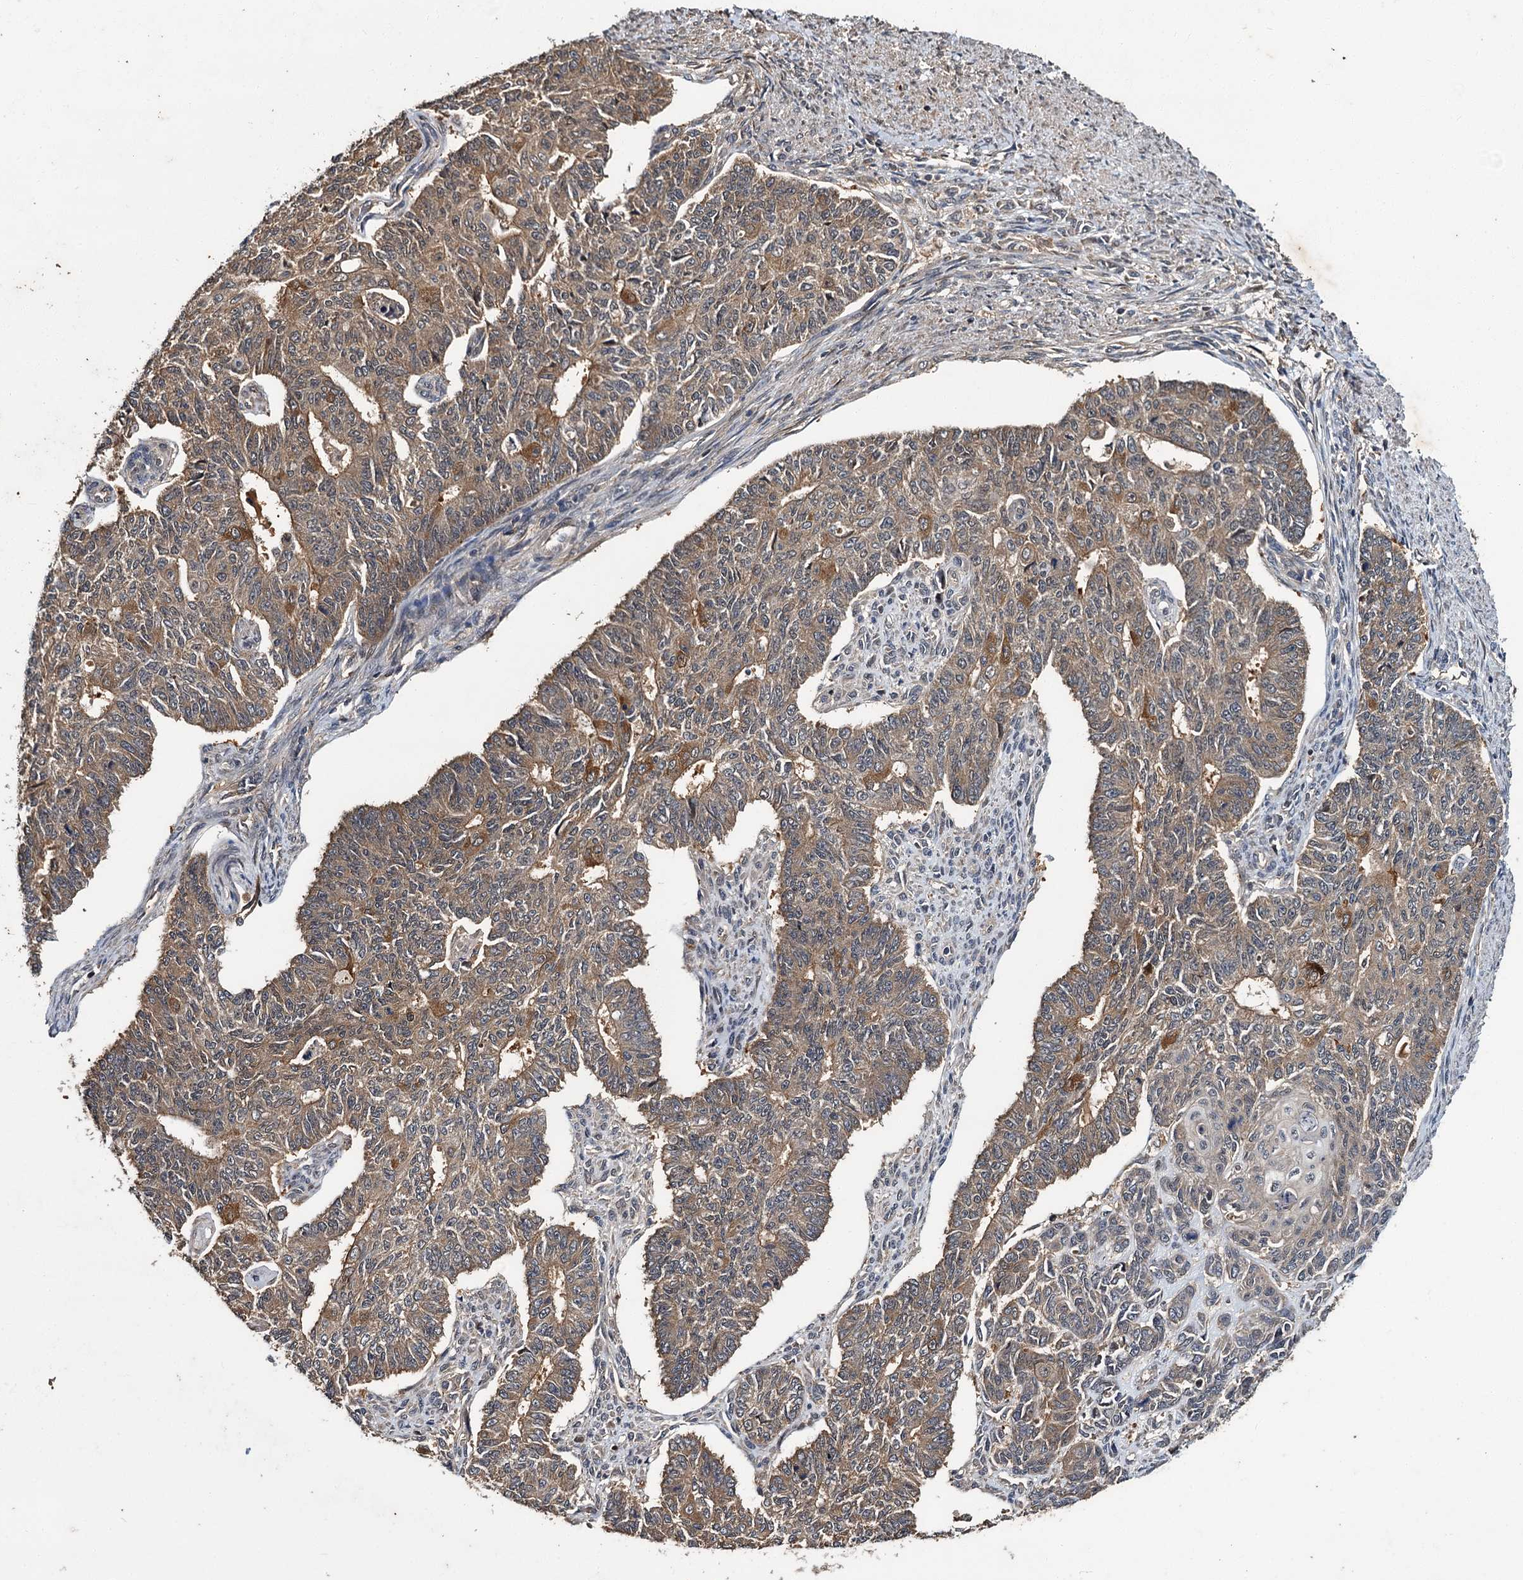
{"staining": {"intensity": "moderate", "quantity": ">75%", "location": "cytoplasmic/membranous"}, "tissue": "endometrial cancer", "cell_type": "Tumor cells", "image_type": "cancer", "snomed": [{"axis": "morphology", "description": "Adenocarcinoma, NOS"}, {"axis": "topography", "description": "Endometrium"}], "caption": "Endometrial adenocarcinoma stained with a protein marker demonstrates moderate staining in tumor cells.", "gene": "SLC46A3", "patient": {"sex": "female", "age": 32}}